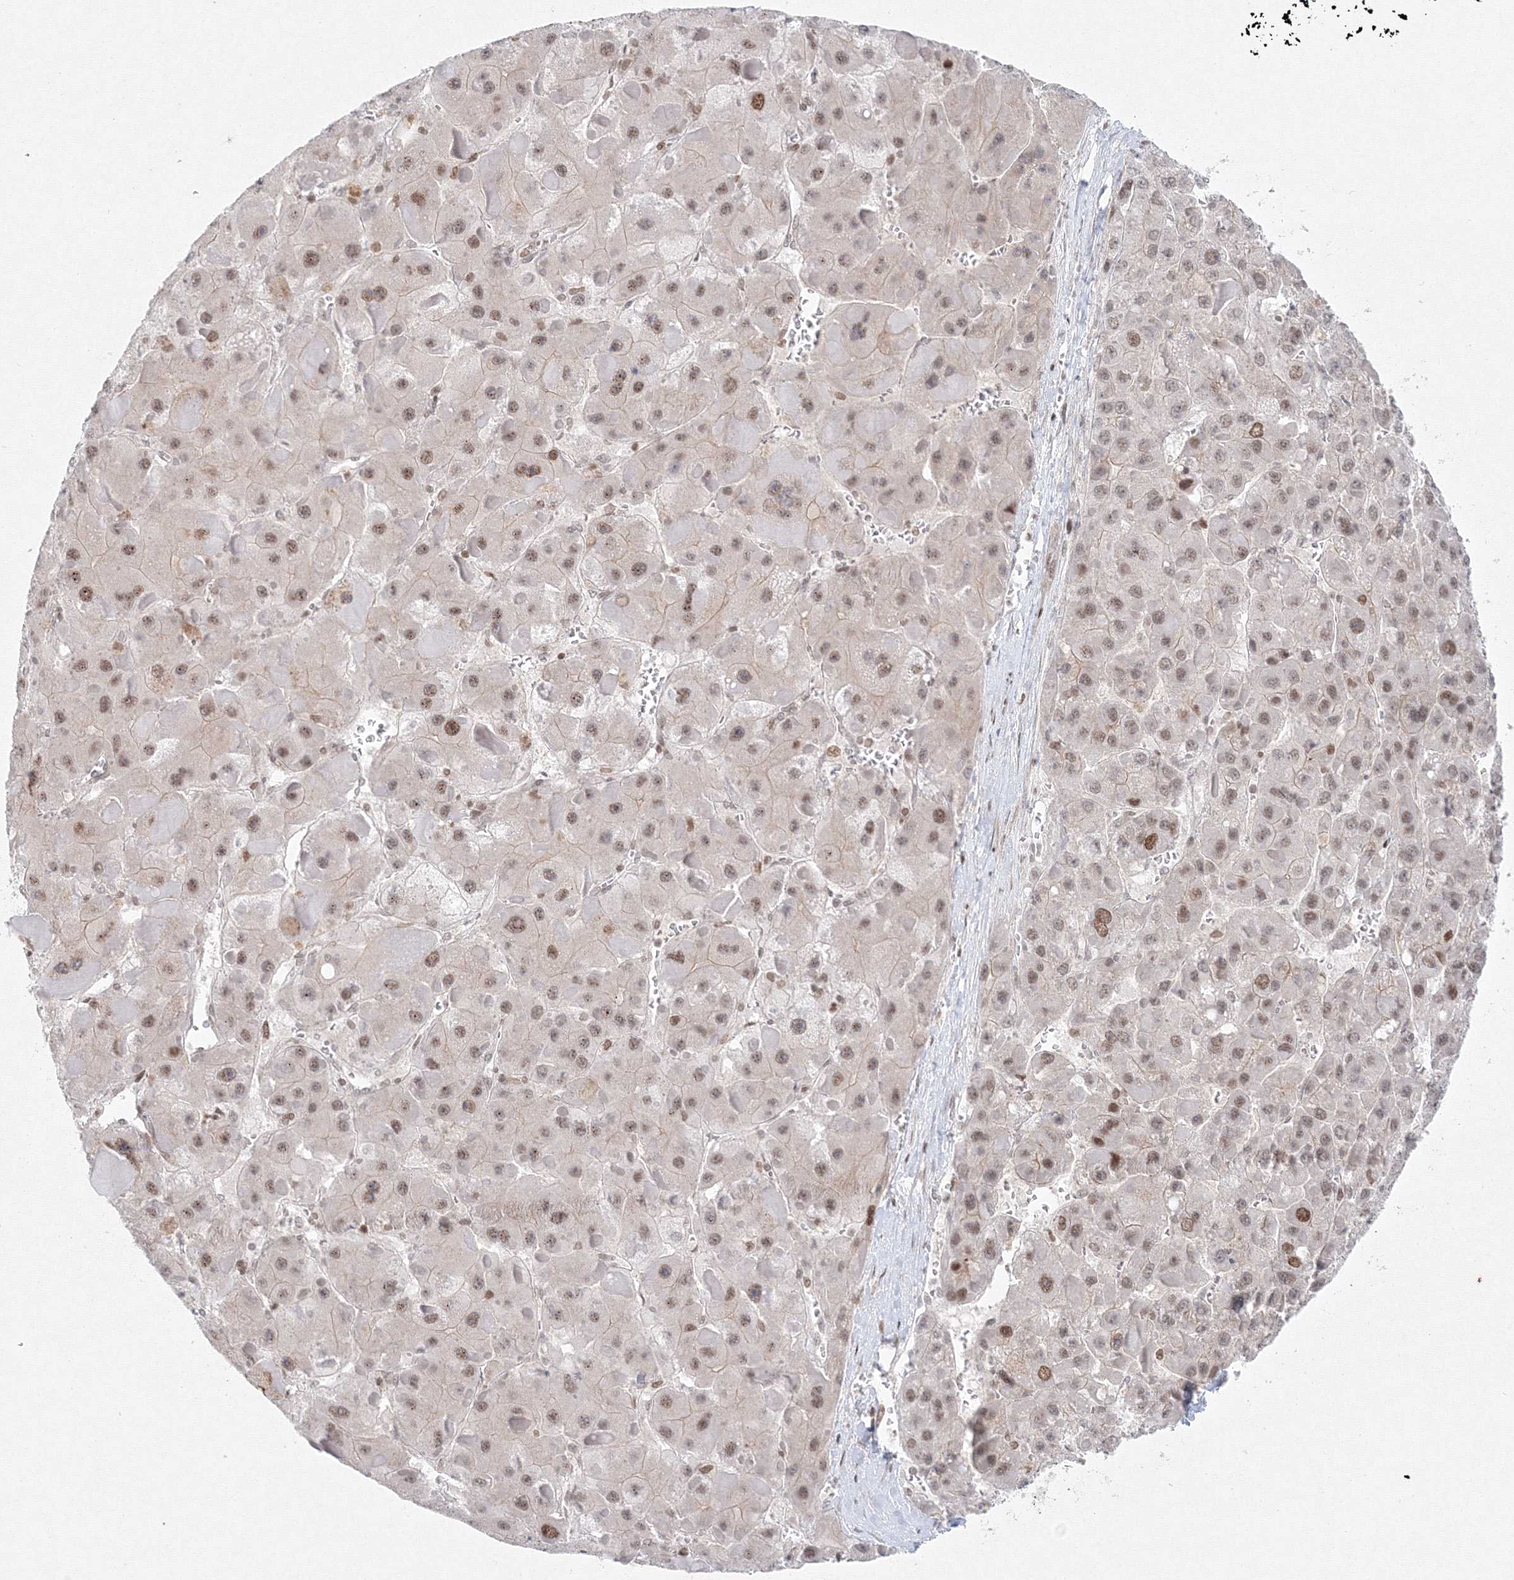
{"staining": {"intensity": "moderate", "quantity": "<25%", "location": "nuclear"}, "tissue": "liver cancer", "cell_type": "Tumor cells", "image_type": "cancer", "snomed": [{"axis": "morphology", "description": "Carcinoma, Hepatocellular, NOS"}, {"axis": "topography", "description": "Liver"}], "caption": "Moderate nuclear staining is identified in approximately <25% of tumor cells in liver cancer (hepatocellular carcinoma). (DAB (3,3'-diaminobenzidine) IHC with brightfield microscopy, high magnification).", "gene": "KIF4A", "patient": {"sex": "female", "age": 73}}